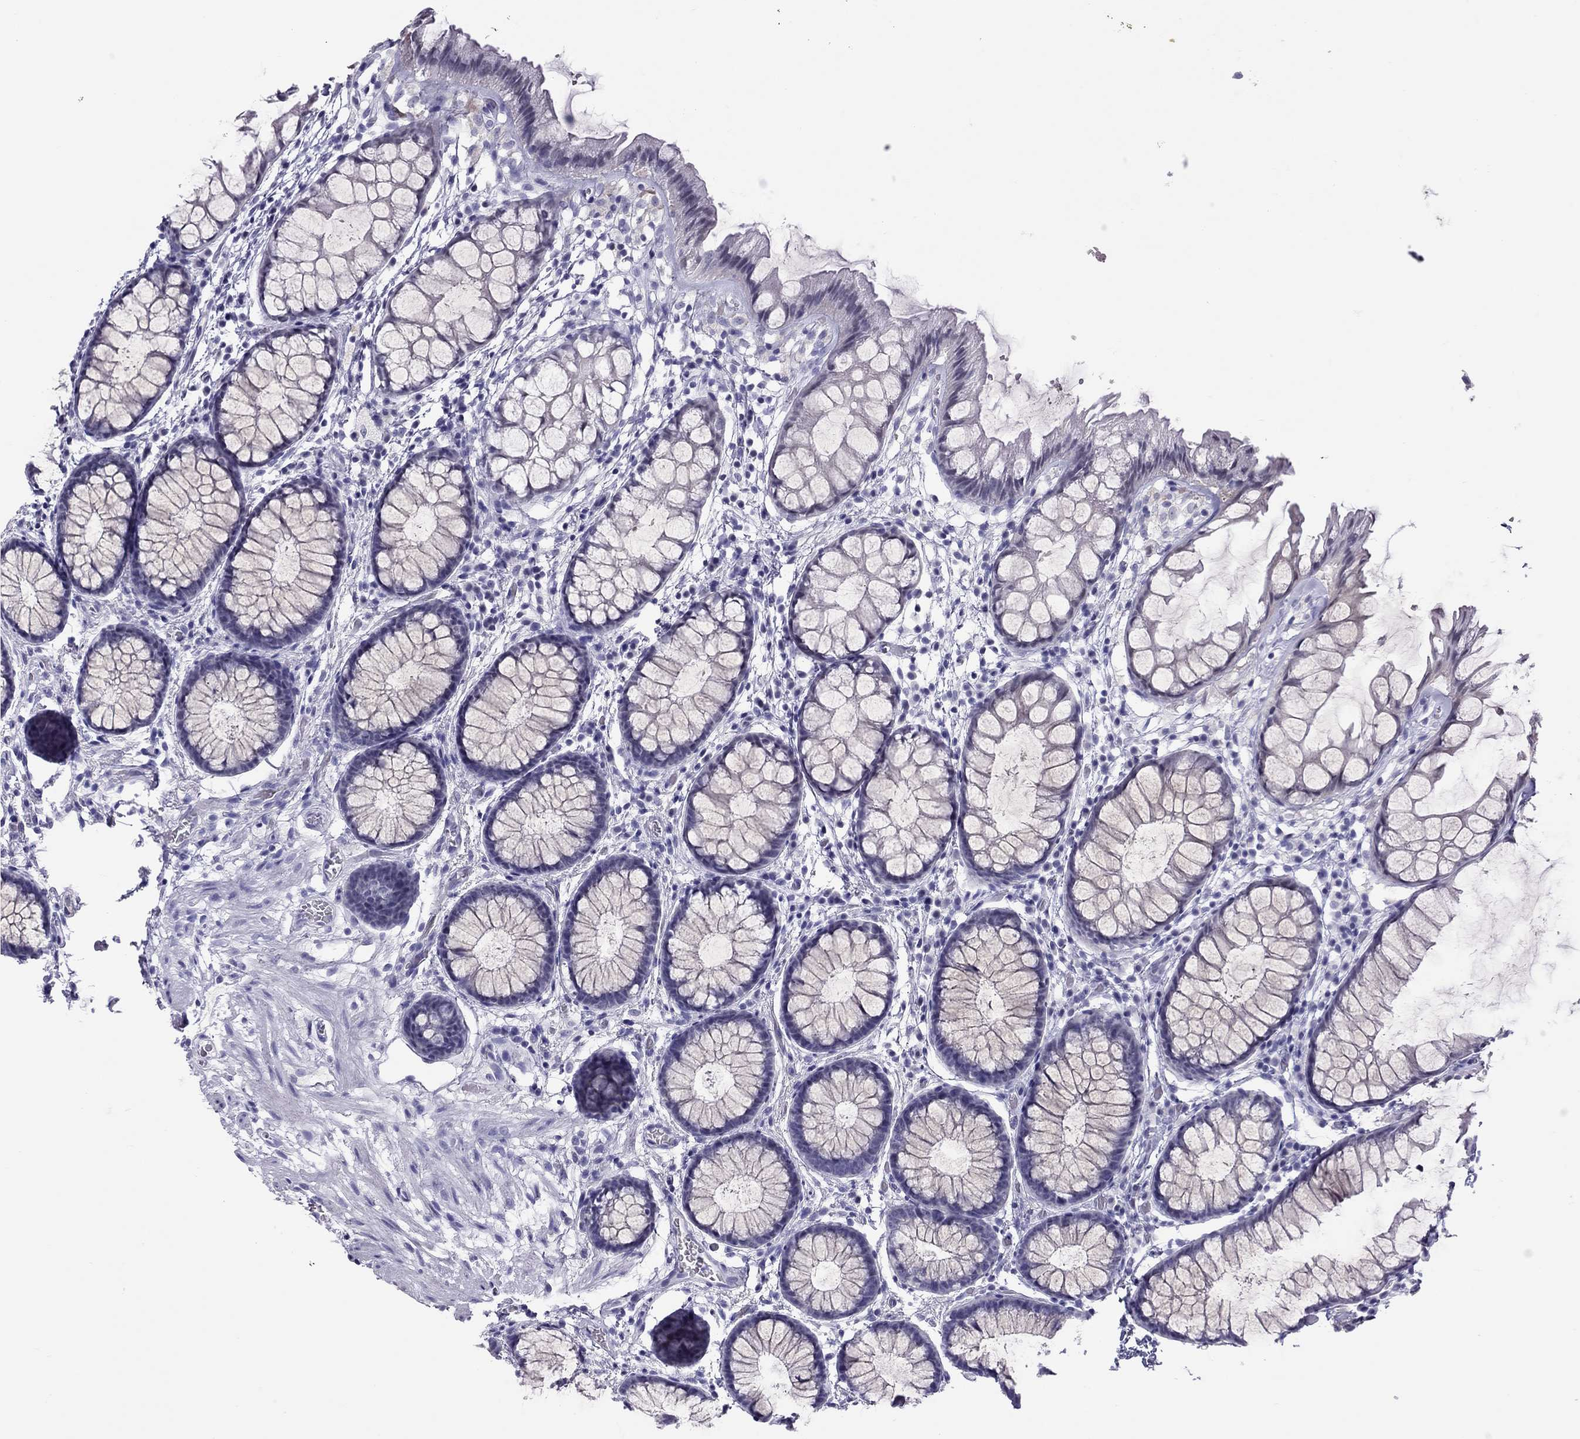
{"staining": {"intensity": "negative", "quantity": "none", "location": "none"}, "tissue": "rectum", "cell_type": "Glandular cells", "image_type": "normal", "snomed": [{"axis": "morphology", "description": "Normal tissue, NOS"}, {"axis": "topography", "description": "Rectum"}], "caption": "IHC histopathology image of normal rectum: rectum stained with DAB shows no significant protein expression in glandular cells.", "gene": "CHRNB3", "patient": {"sex": "female", "age": 62}}